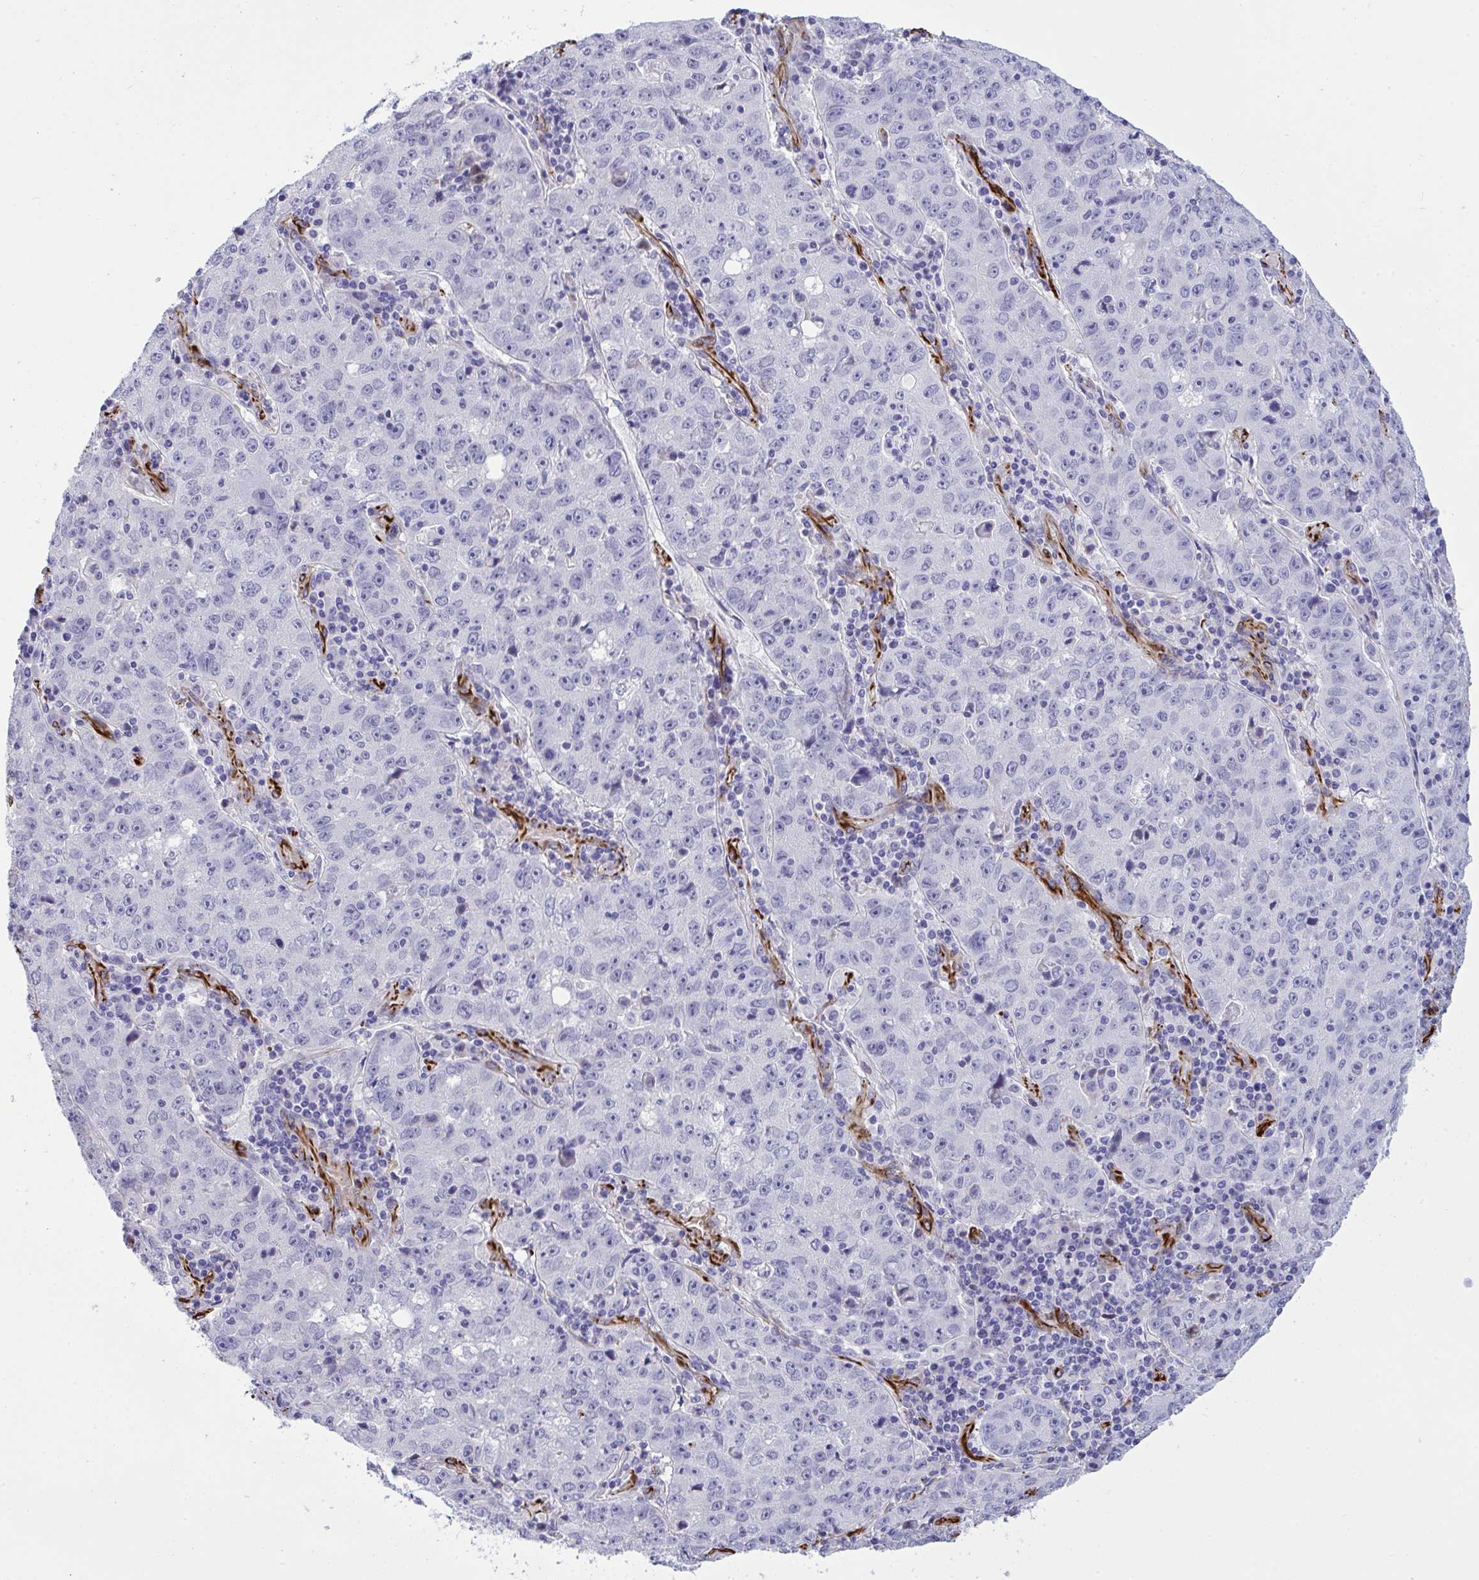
{"staining": {"intensity": "negative", "quantity": "none", "location": "none"}, "tissue": "lung cancer", "cell_type": "Tumor cells", "image_type": "cancer", "snomed": [{"axis": "morphology", "description": "Normal morphology"}, {"axis": "morphology", "description": "Adenocarcinoma, NOS"}, {"axis": "topography", "description": "Lymph node"}, {"axis": "topography", "description": "Lung"}], "caption": "High magnification brightfield microscopy of lung cancer (adenocarcinoma) stained with DAB (3,3'-diaminobenzidine) (brown) and counterstained with hematoxylin (blue): tumor cells show no significant positivity. (Immunohistochemistry, brightfield microscopy, high magnification).", "gene": "SLC35B1", "patient": {"sex": "female", "age": 57}}